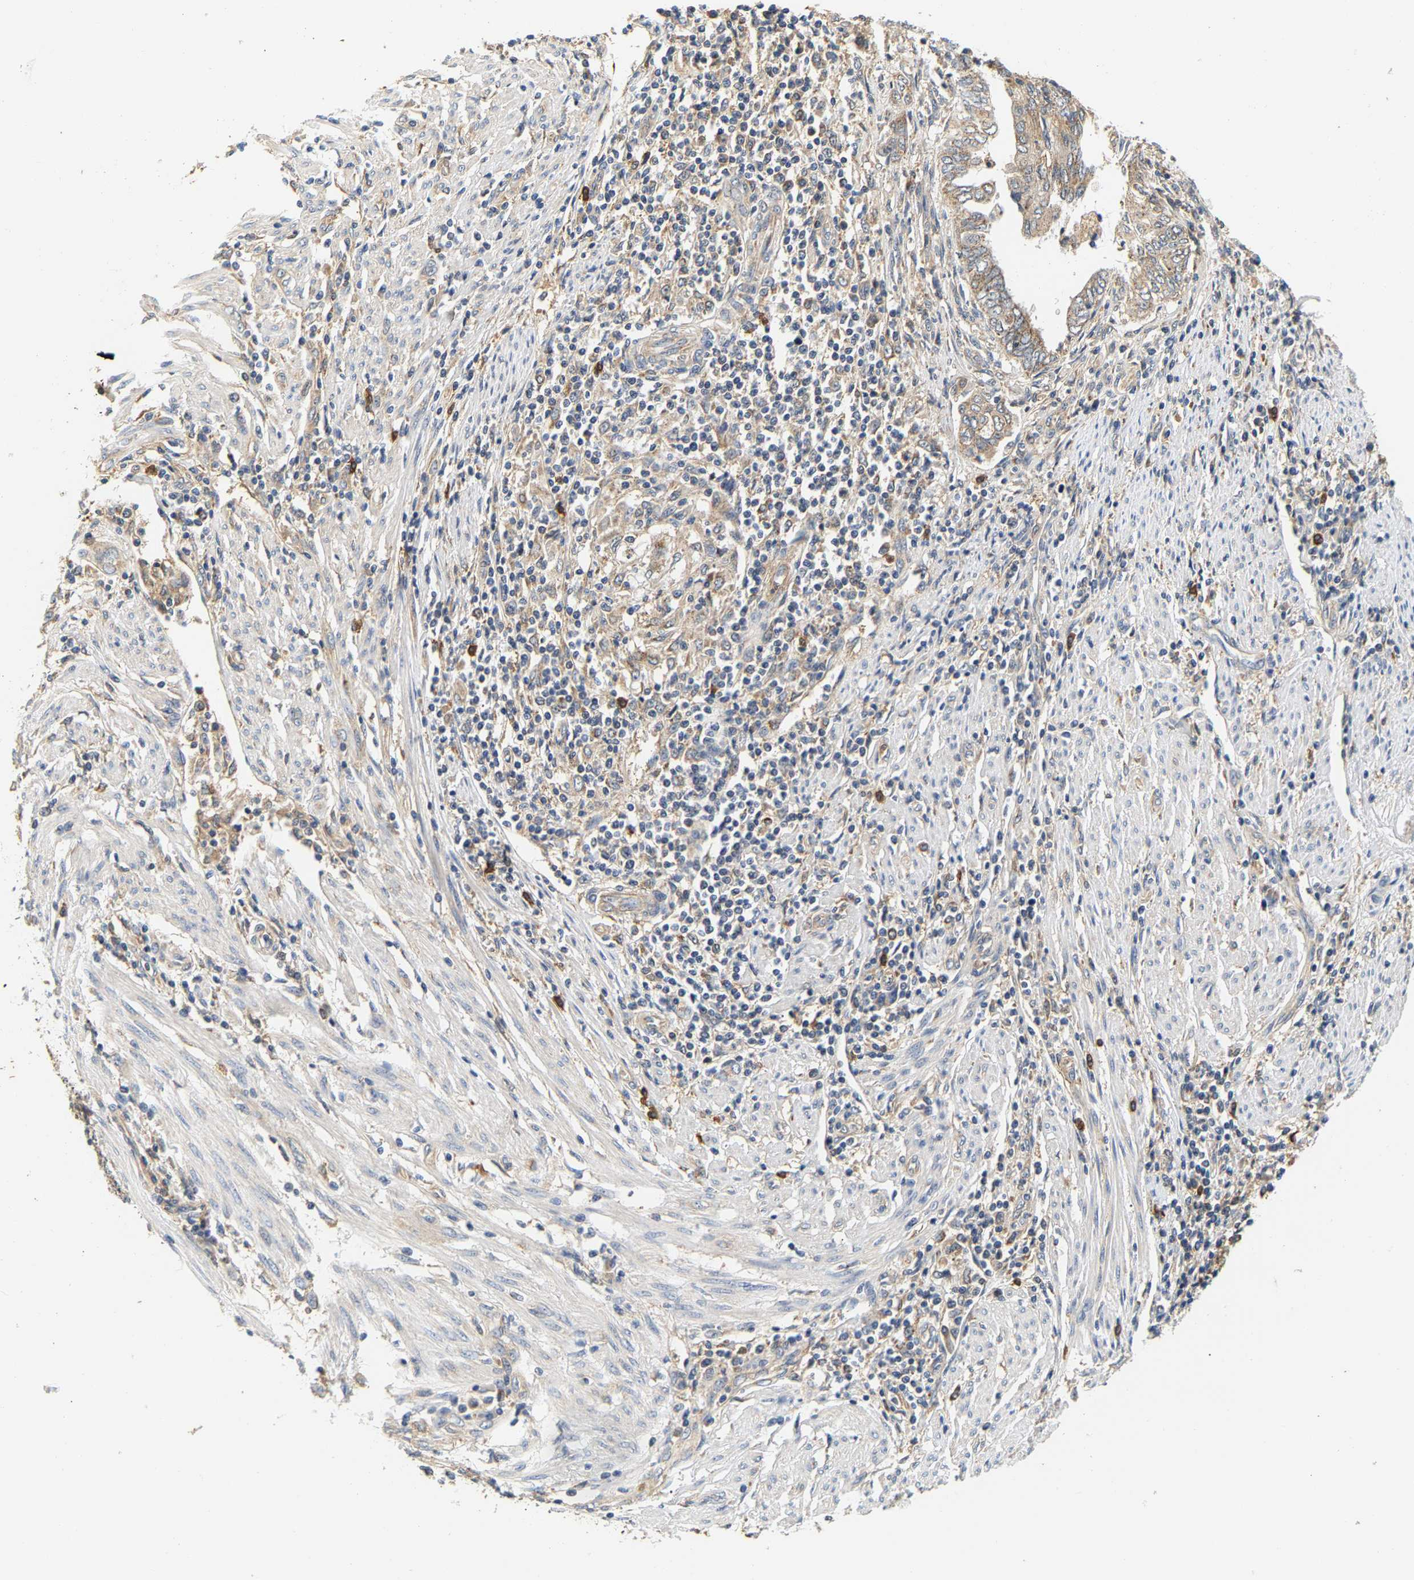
{"staining": {"intensity": "weak", "quantity": ">75%", "location": "cytoplasmic/membranous"}, "tissue": "endometrial cancer", "cell_type": "Tumor cells", "image_type": "cancer", "snomed": [{"axis": "morphology", "description": "Adenocarcinoma, NOS"}, {"axis": "topography", "description": "Uterus"}, {"axis": "topography", "description": "Endometrium"}], "caption": "Weak cytoplasmic/membranous protein positivity is present in approximately >75% of tumor cells in adenocarcinoma (endometrial). (IHC, brightfield microscopy, high magnification).", "gene": "PPID", "patient": {"sex": "female", "age": 70}}